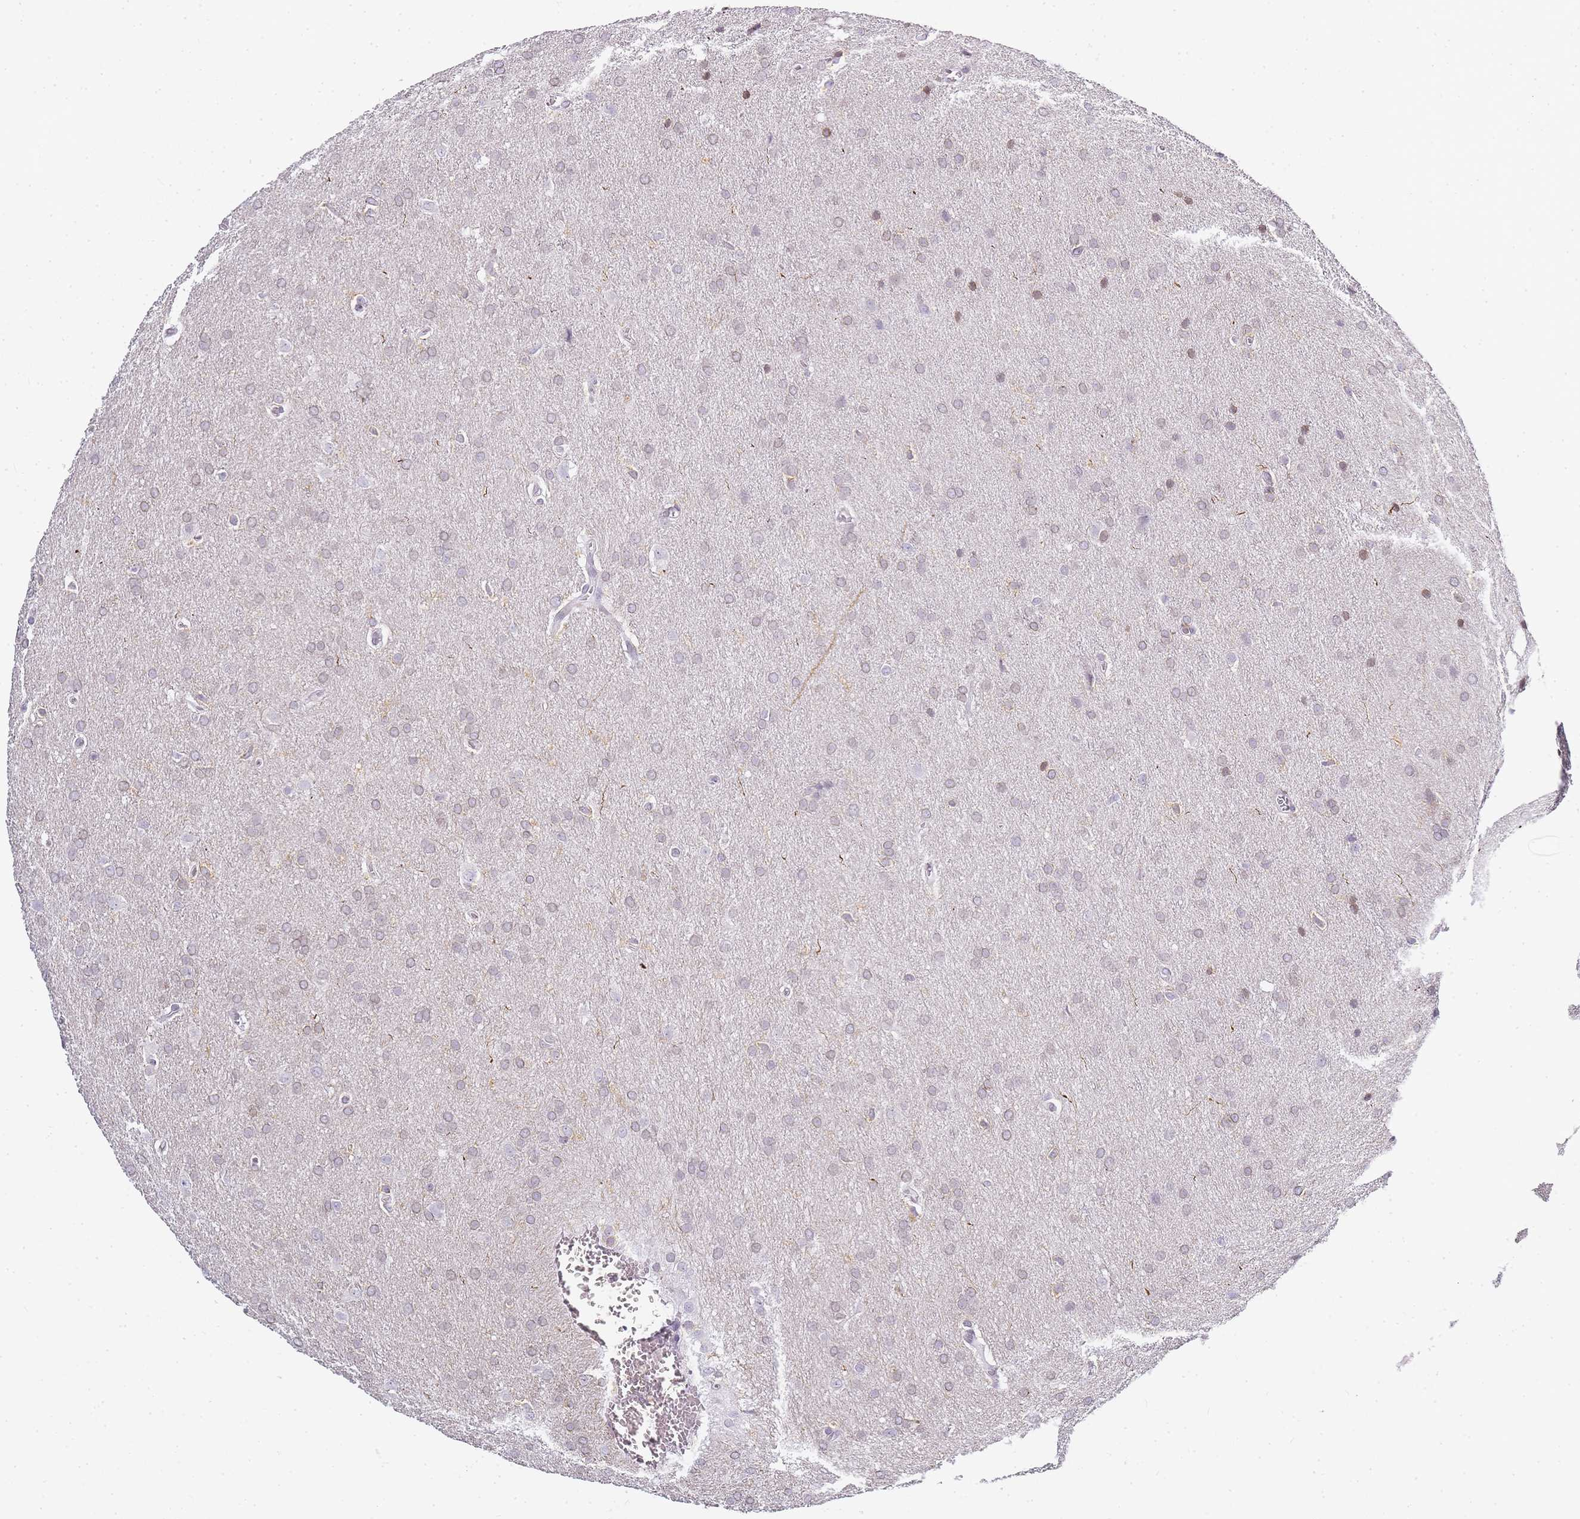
{"staining": {"intensity": "negative", "quantity": "none", "location": "none"}, "tissue": "glioma", "cell_type": "Tumor cells", "image_type": "cancer", "snomed": [{"axis": "morphology", "description": "Glioma, malignant, Low grade"}, {"axis": "topography", "description": "Brain"}], "caption": "Photomicrograph shows no protein expression in tumor cells of low-grade glioma (malignant) tissue.", "gene": "JAKMIP1", "patient": {"sex": "female", "age": 32}}